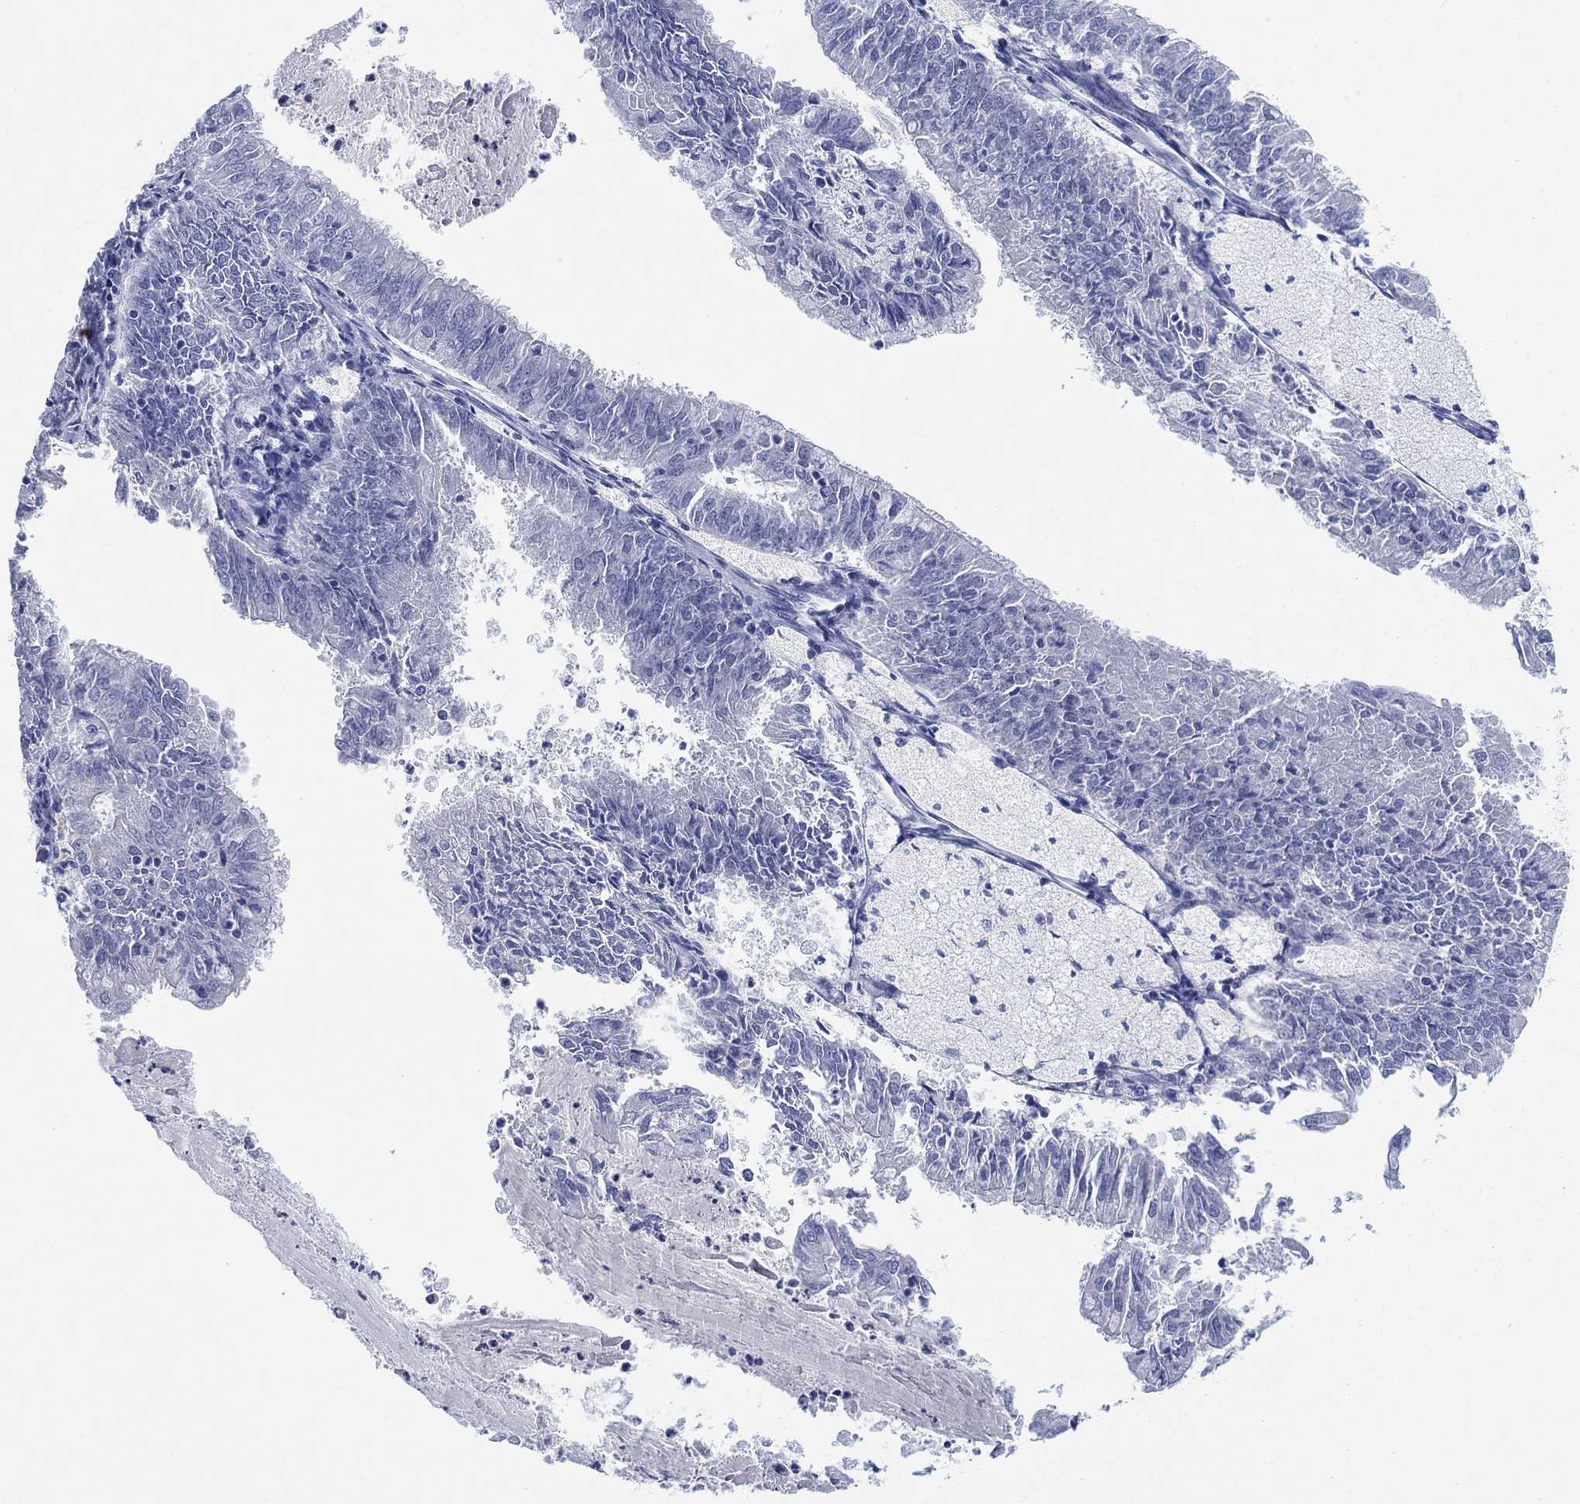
{"staining": {"intensity": "negative", "quantity": "none", "location": "none"}, "tissue": "endometrial cancer", "cell_type": "Tumor cells", "image_type": "cancer", "snomed": [{"axis": "morphology", "description": "Adenocarcinoma, NOS"}, {"axis": "topography", "description": "Endometrium"}], "caption": "Tumor cells are negative for protein expression in human endometrial cancer. (IHC, brightfield microscopy, high magnification).", "gene": "SLC9C2", "patient": {"sex": "female", "age": 57}}